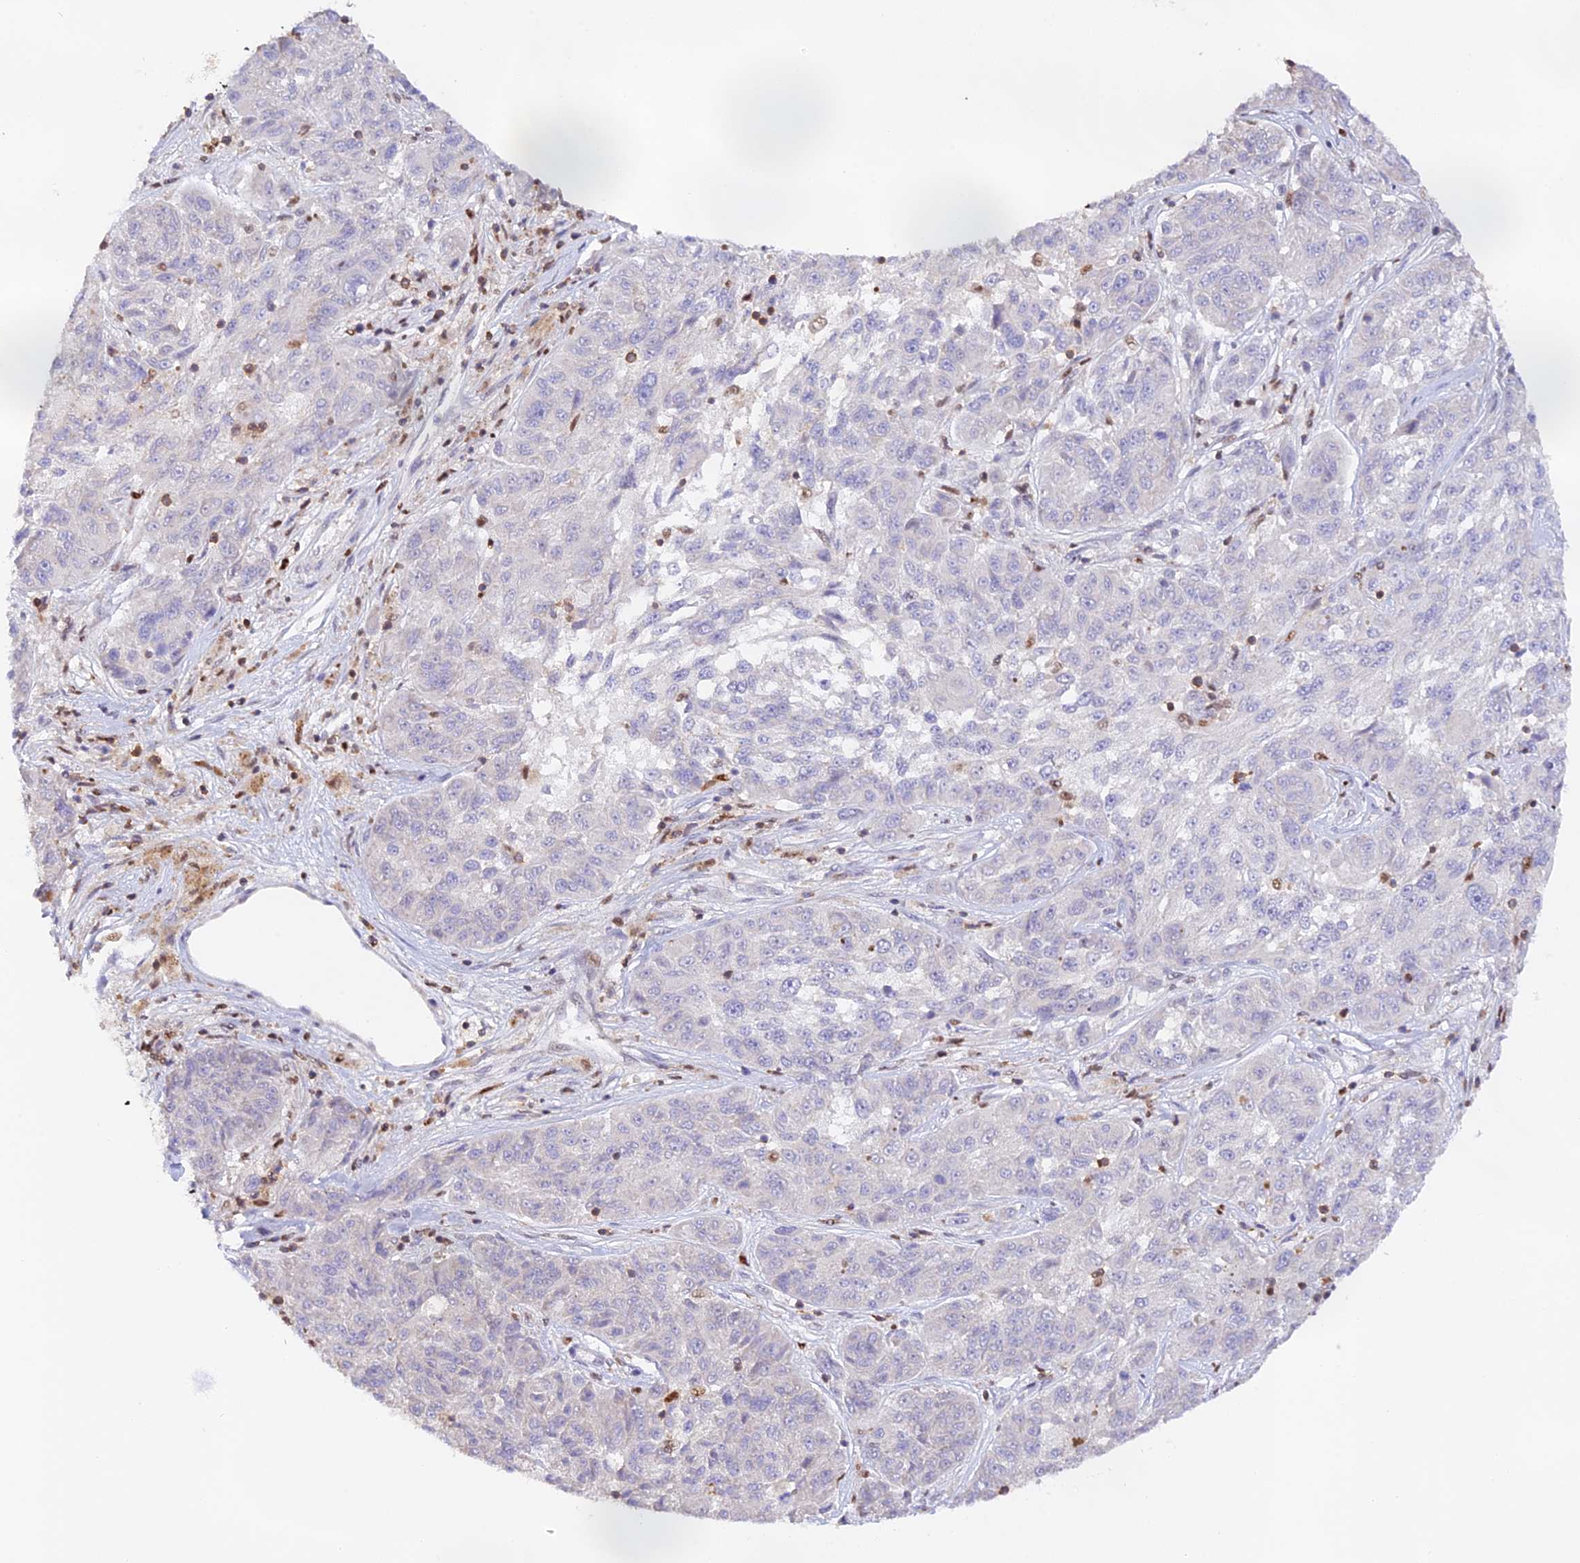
{"staining": {"intensity": "negative", "quantity": "none", "location": "none"}, "tissue": "melanoma", "cell_type": "Tumor cells", "image_type": "cancer", "snomed": [{"axis": "morphology", "description": "Malignant melanoma, NOS"}, {"axis": "topography", "description": "Skin"}], "caption": "Tumor cells show no significant protein expression in melanoma. Nuclei are stained in blue.", "gene": "DENND1C", "patient": {"sex": "male", "age": 53}}